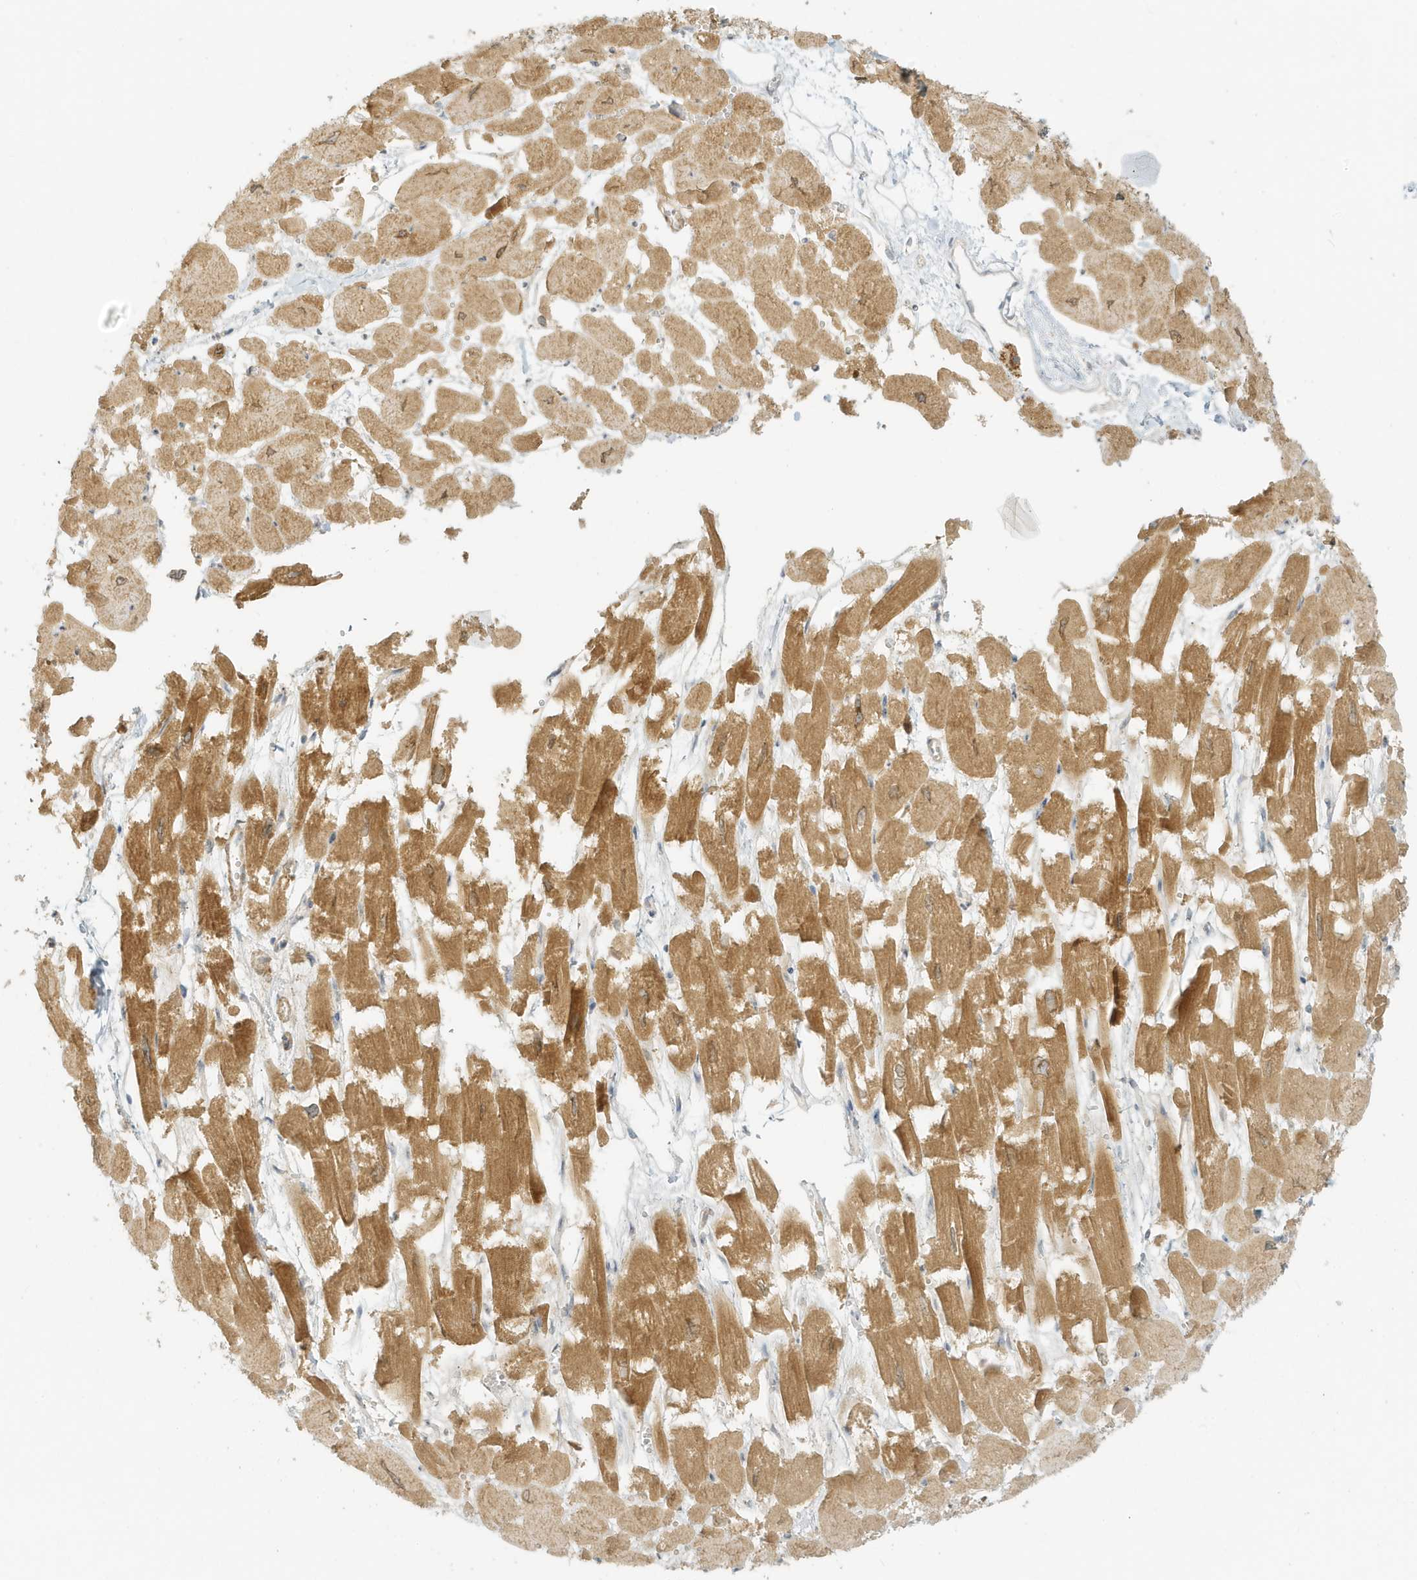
{"staining": {"intensity": "moderate", "quantity": ">75%", "location": "cytoplasmic/membranous"}, "tissue": "heart muscle", "cell_type": "Cardiomyocytes", "image_type": "normal", "snomed": [{"axis": "morphology", "description": "Normal tissue, NOS"}, {"axis": "topography", "description": "Heart"}], "caption": "Cardiomyocytes exhibit medium levels of moderate cytoplasmic/membranous expression in about >75% of cells in unremarkable human heart muscle. The protein of interest is stained brown, and the nuclei are stained in blue (DAB (3,3'-diaminobenzidine) IHC with brightfield microscopy, high magnification).", "gene": "MCOLN1", "patient": {"sex": "male", "age": 54}}